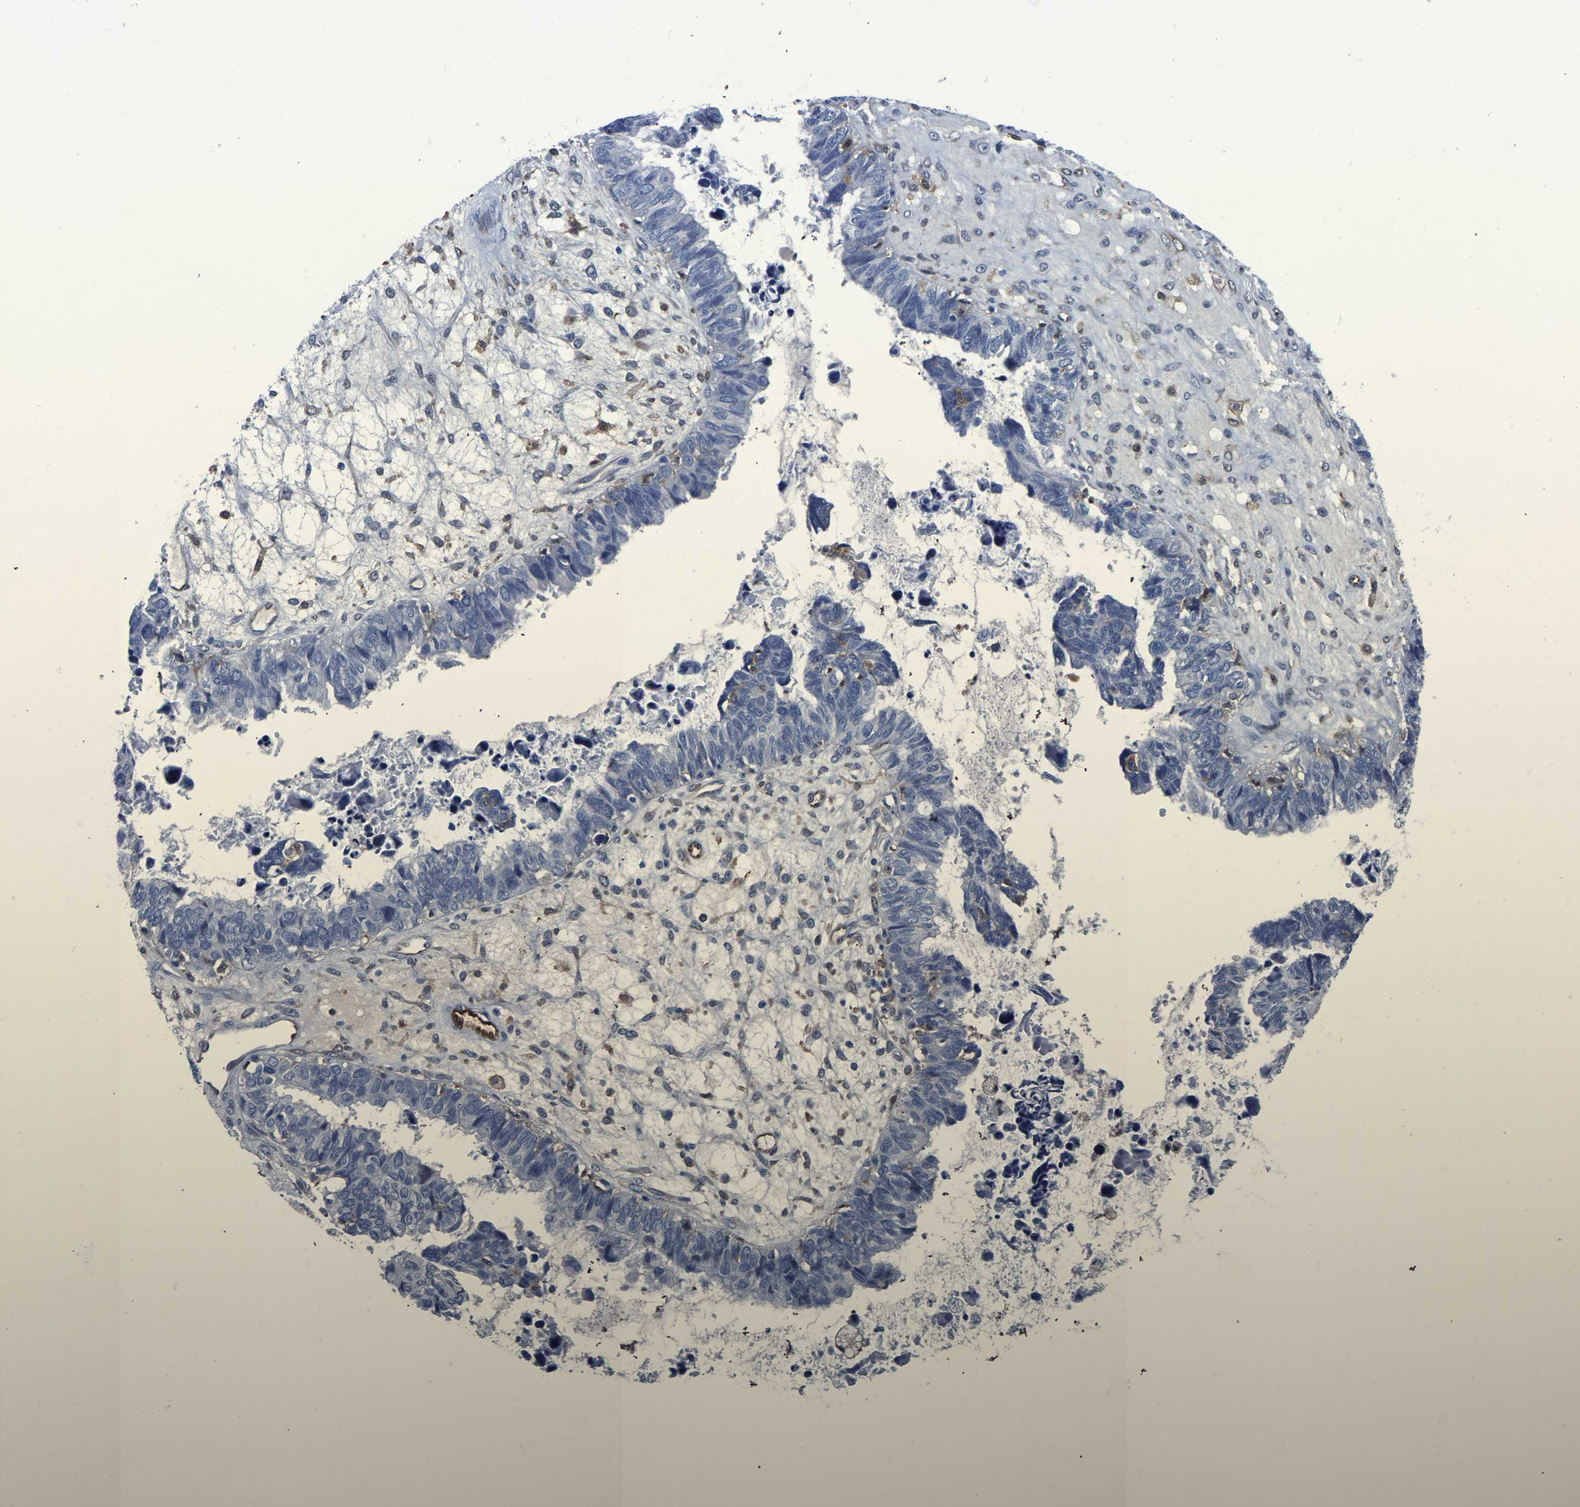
{"staining": {"intensity": "negative", "quantity": "none", "location": "none"}, "tissue": "ovarian cancer", "cell_type": "Tumor cells", "image_type": "cancer", "snomed": [{"axis": "morphology", "description": "Cystadenocarcinoma, serous, NOS"}, {"axis": "topography", "description": "Ovary"}], "caption": "Immunohistochemistry of human ovarian cancer (serous cystadenocarcinoma) exhibits no positivity in tumor cells.", "gene": "ATG2B", "patient": {"sex": "female", "age": 79}}